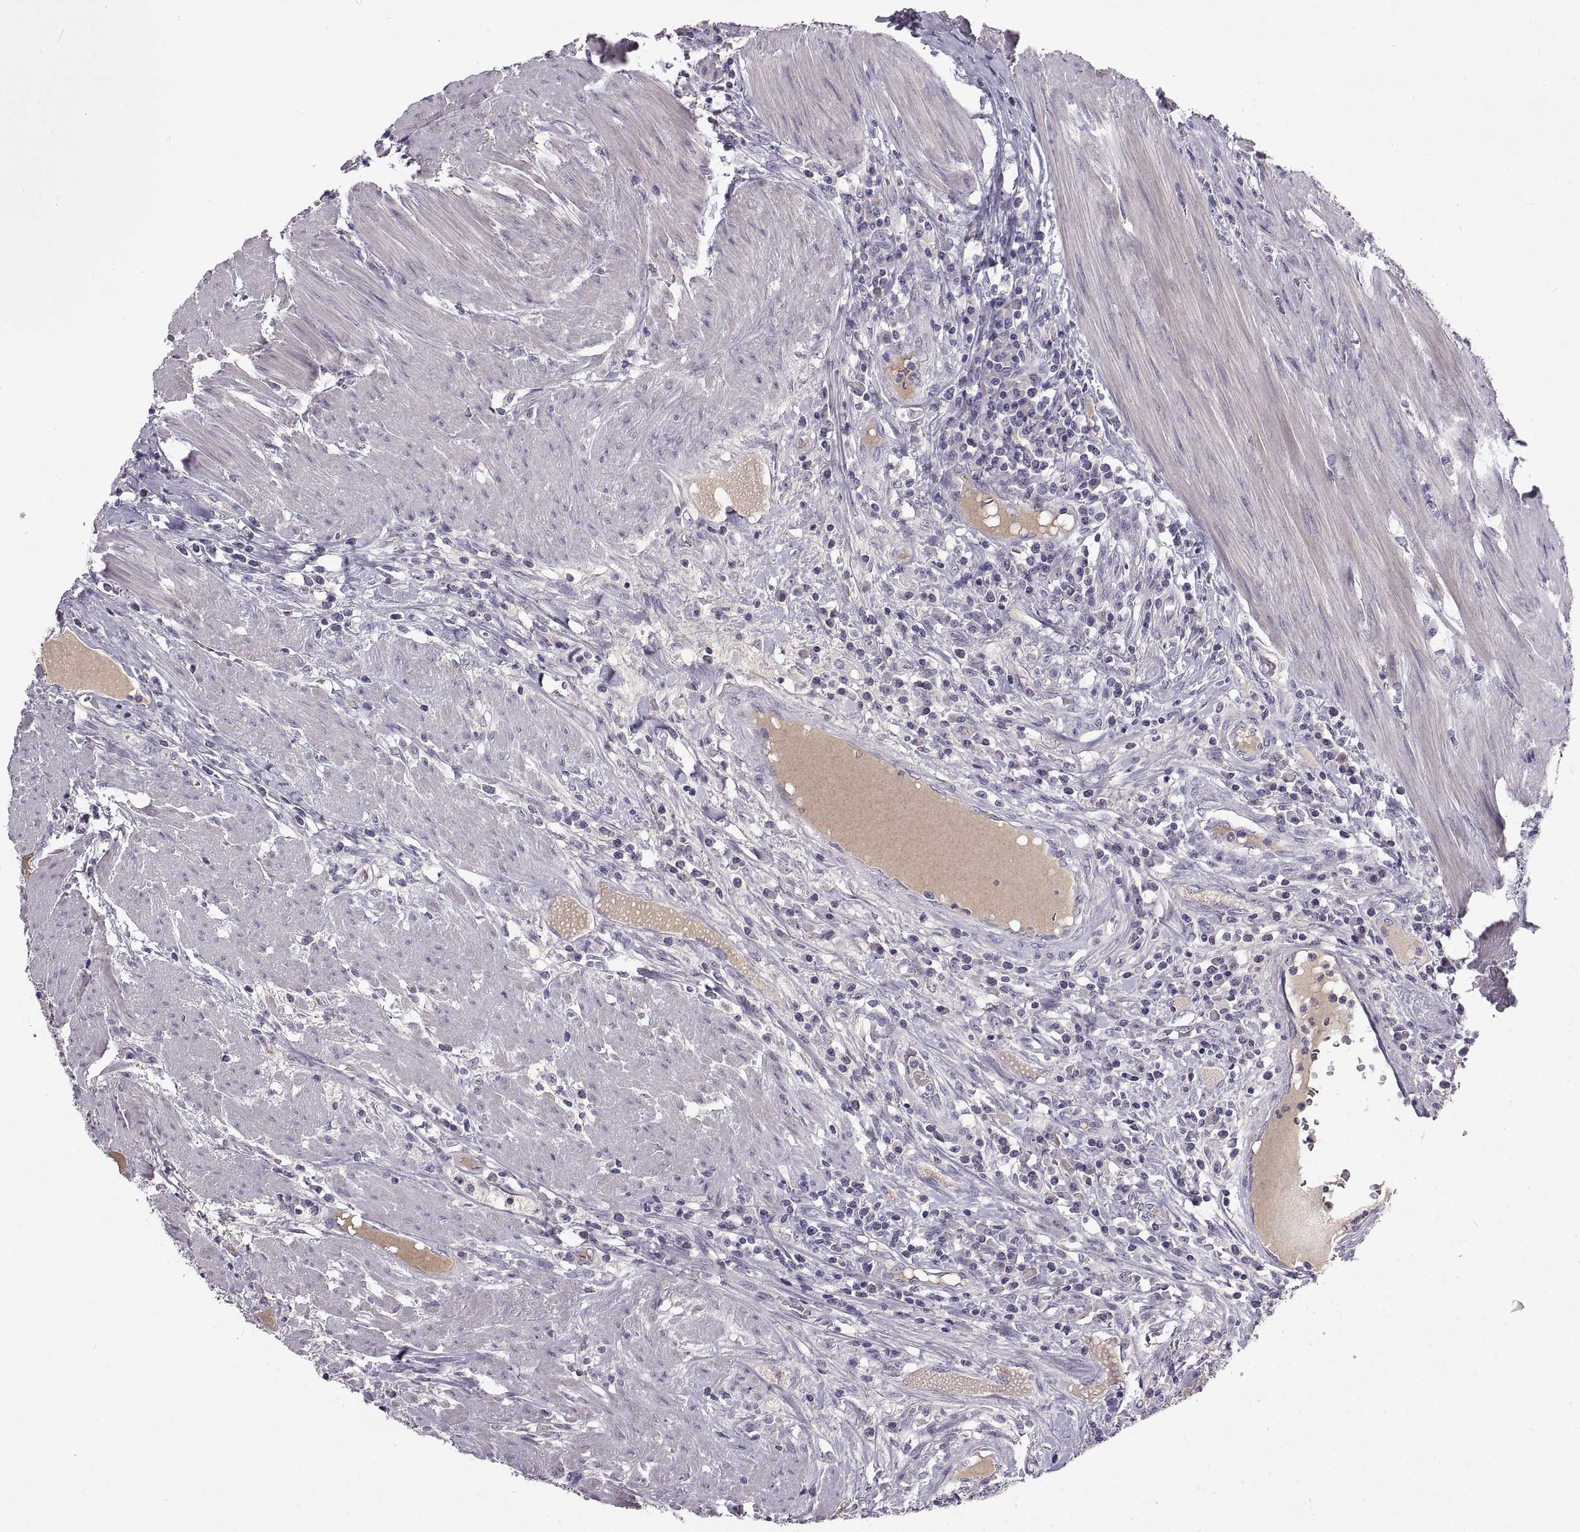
{"staining": {"intensity": "negative", "quantity": "none", "location": "none"}, "tissue": "colorectal cancer", "cell_type": "Tumor cells", "image_type": "cancer", "snomed": [{"axis": "morphology", "description": "Adenocarcinoma, NOS"}, {"axis": "topography", "description": "Colon"}], "caption": "This is a histopathology image of IHC staining of colorectal cancer (adenocarcinoma), which shows no staining in tumor cells.", "gene": "ADAM32", "patient": {"sex": "male", "age": 53}}